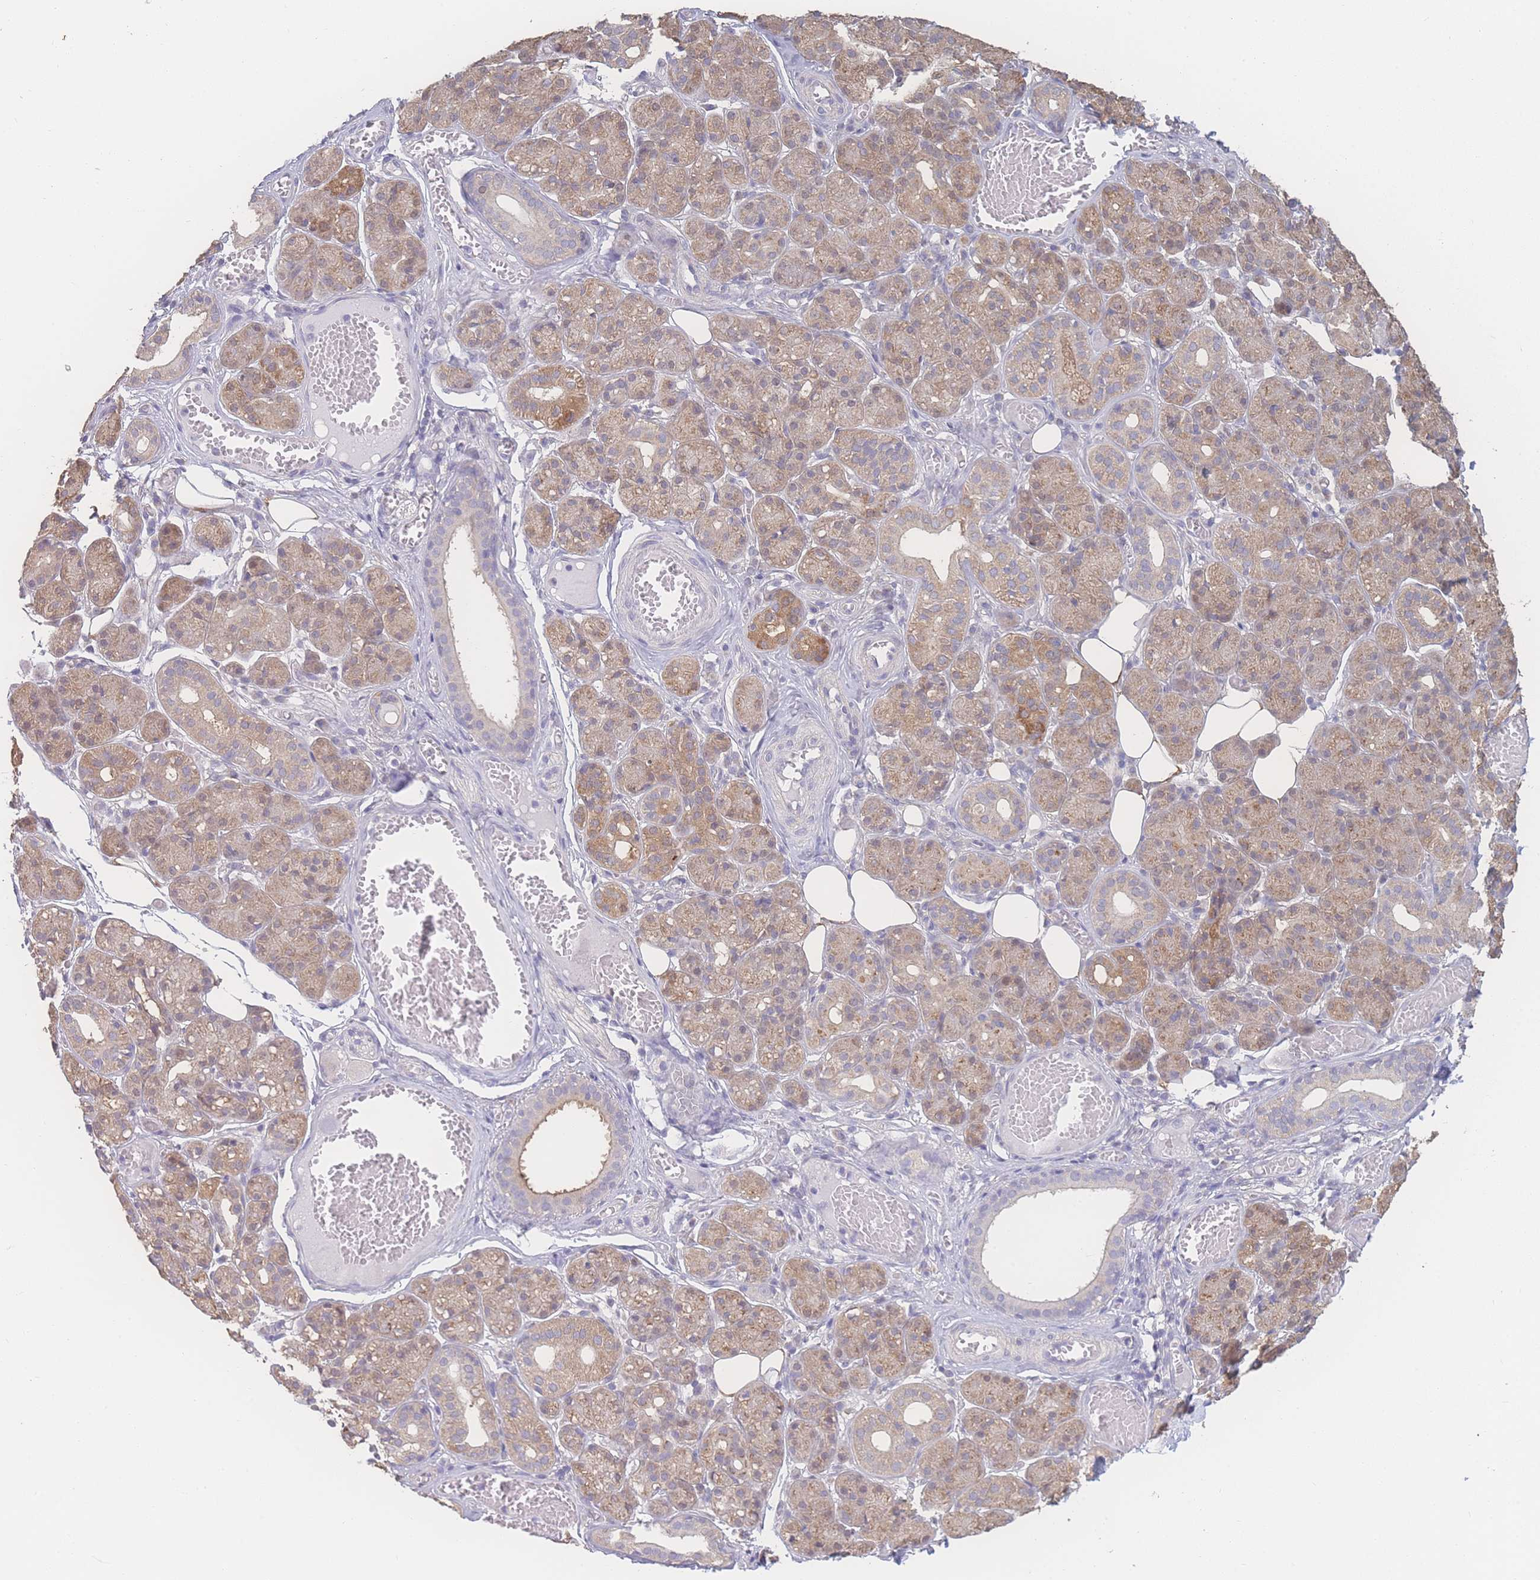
{"staining": {"intensity": "moderate", "quantity": "25%-75%", "location": "cytoplasmic/membranous"}, "tissue": "salivary gland", "cell_type": "Glandular cells", "image_type": "normal", "snomed": [{"axis": "morphology", "description": "Normal tissue, NOS"}, {"axis": "topography", "description": "Salivary gland"}], "caption": "Immunohistochemical staining of normal human salivary gland reveals medium levels of moderate cytoplasmic/membranous positivity in about 25%-75% of glandular cells.", "gene": "GIPR", "patient": {"sex": "male", "age": 63}}